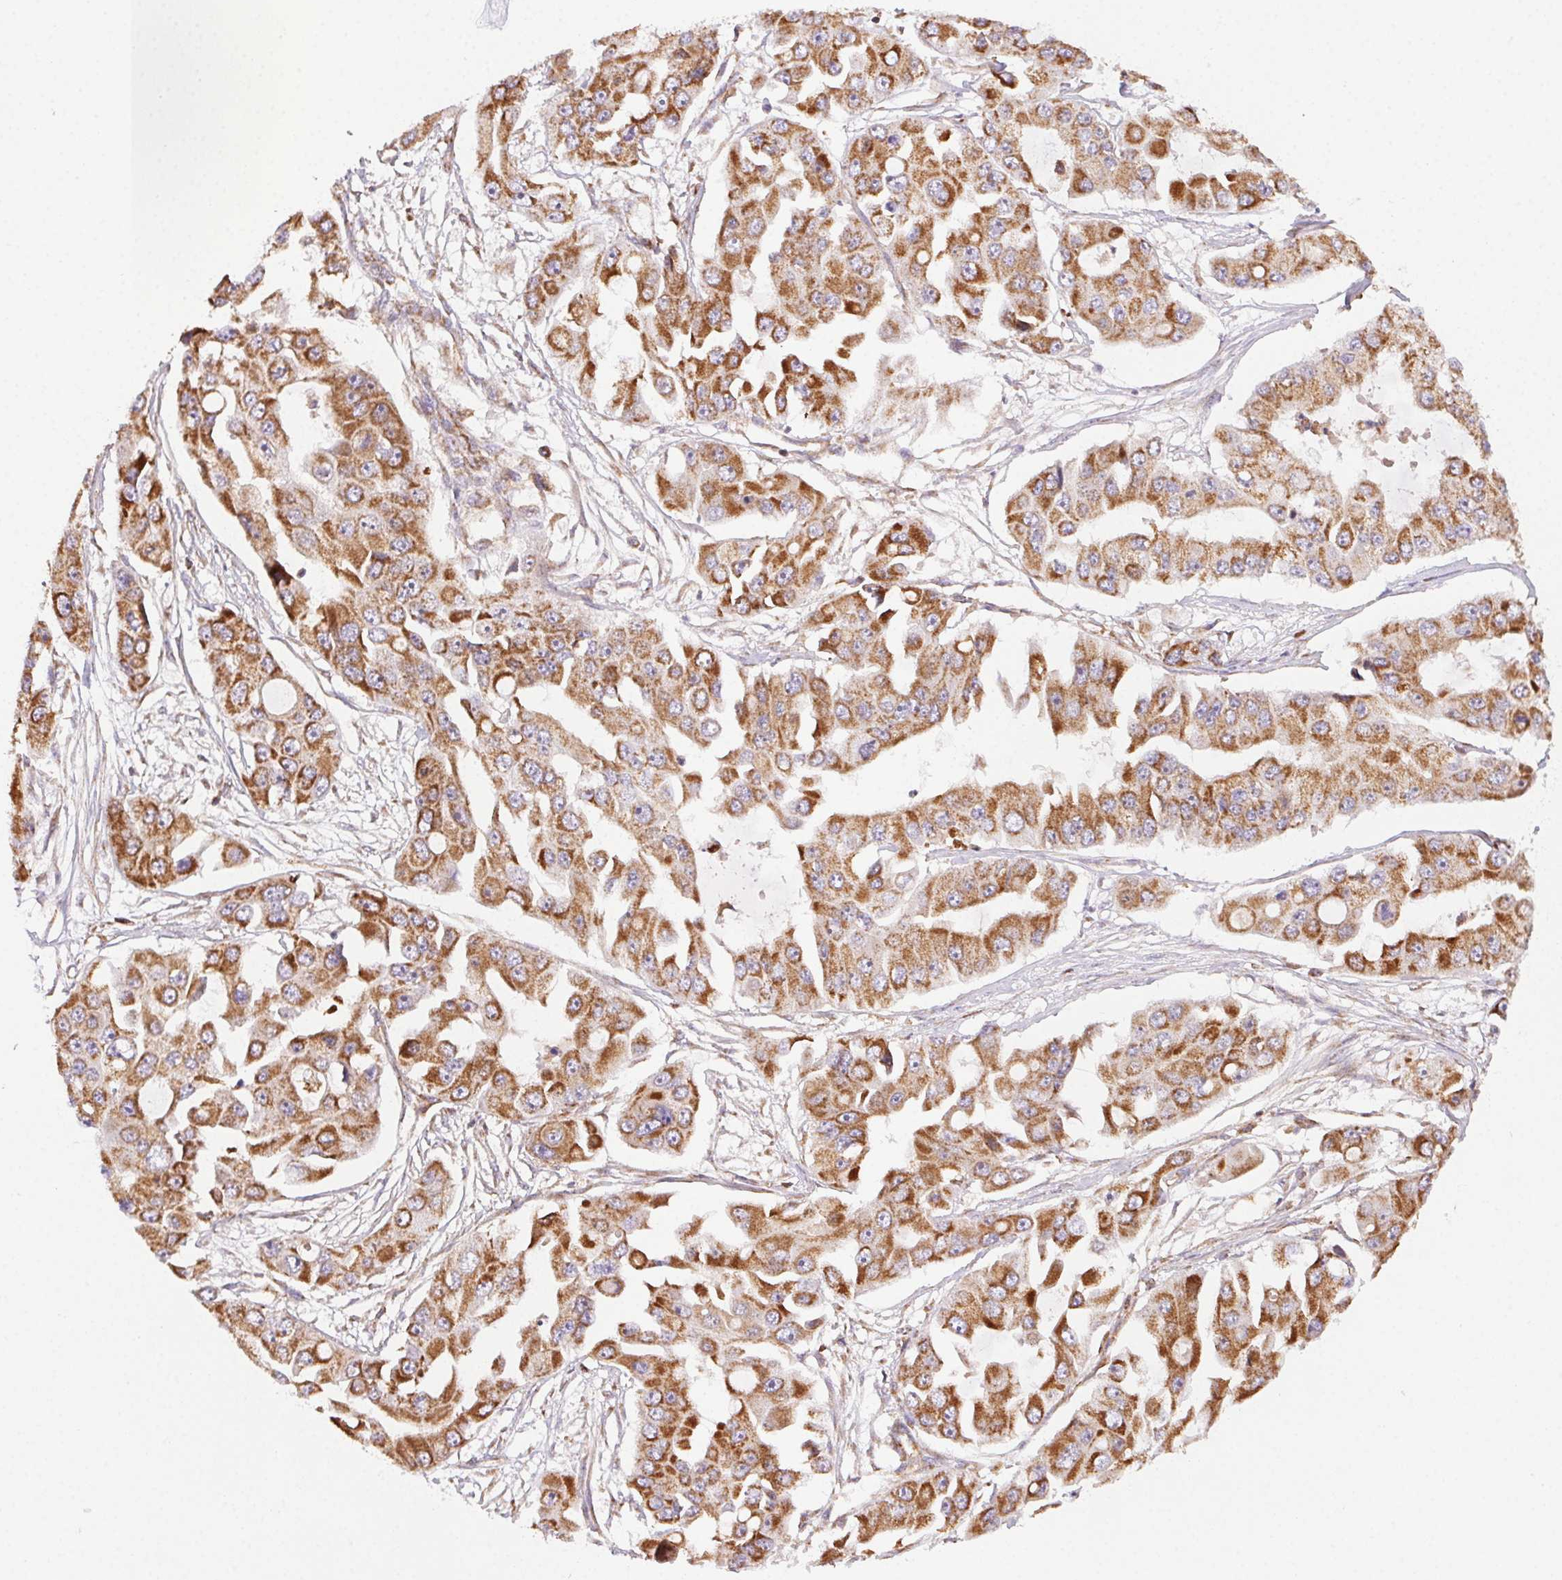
{"staining": {"intensity": "strong", "quantity": ">75%", "location": "cytoplasmic/membranous"}, "tissue": "ovarian cancer", "cell_type": "Tumor cells", "image_type": "cancer", "snomed": [{"axis": "morphology", "description": "Cystadenocarcinoma, serous, NOS"}, {"axis": "topography", "description": "Ovary"}], "caption": "Protein analysis of serous cystadenocarcinoma (ovarian) tissue demonstrates strong cytoplasmic/membranous positivity in about >75% of tumor cells.", "gene": "CLPB", "patient": {"sex": "female", "age": 56}}